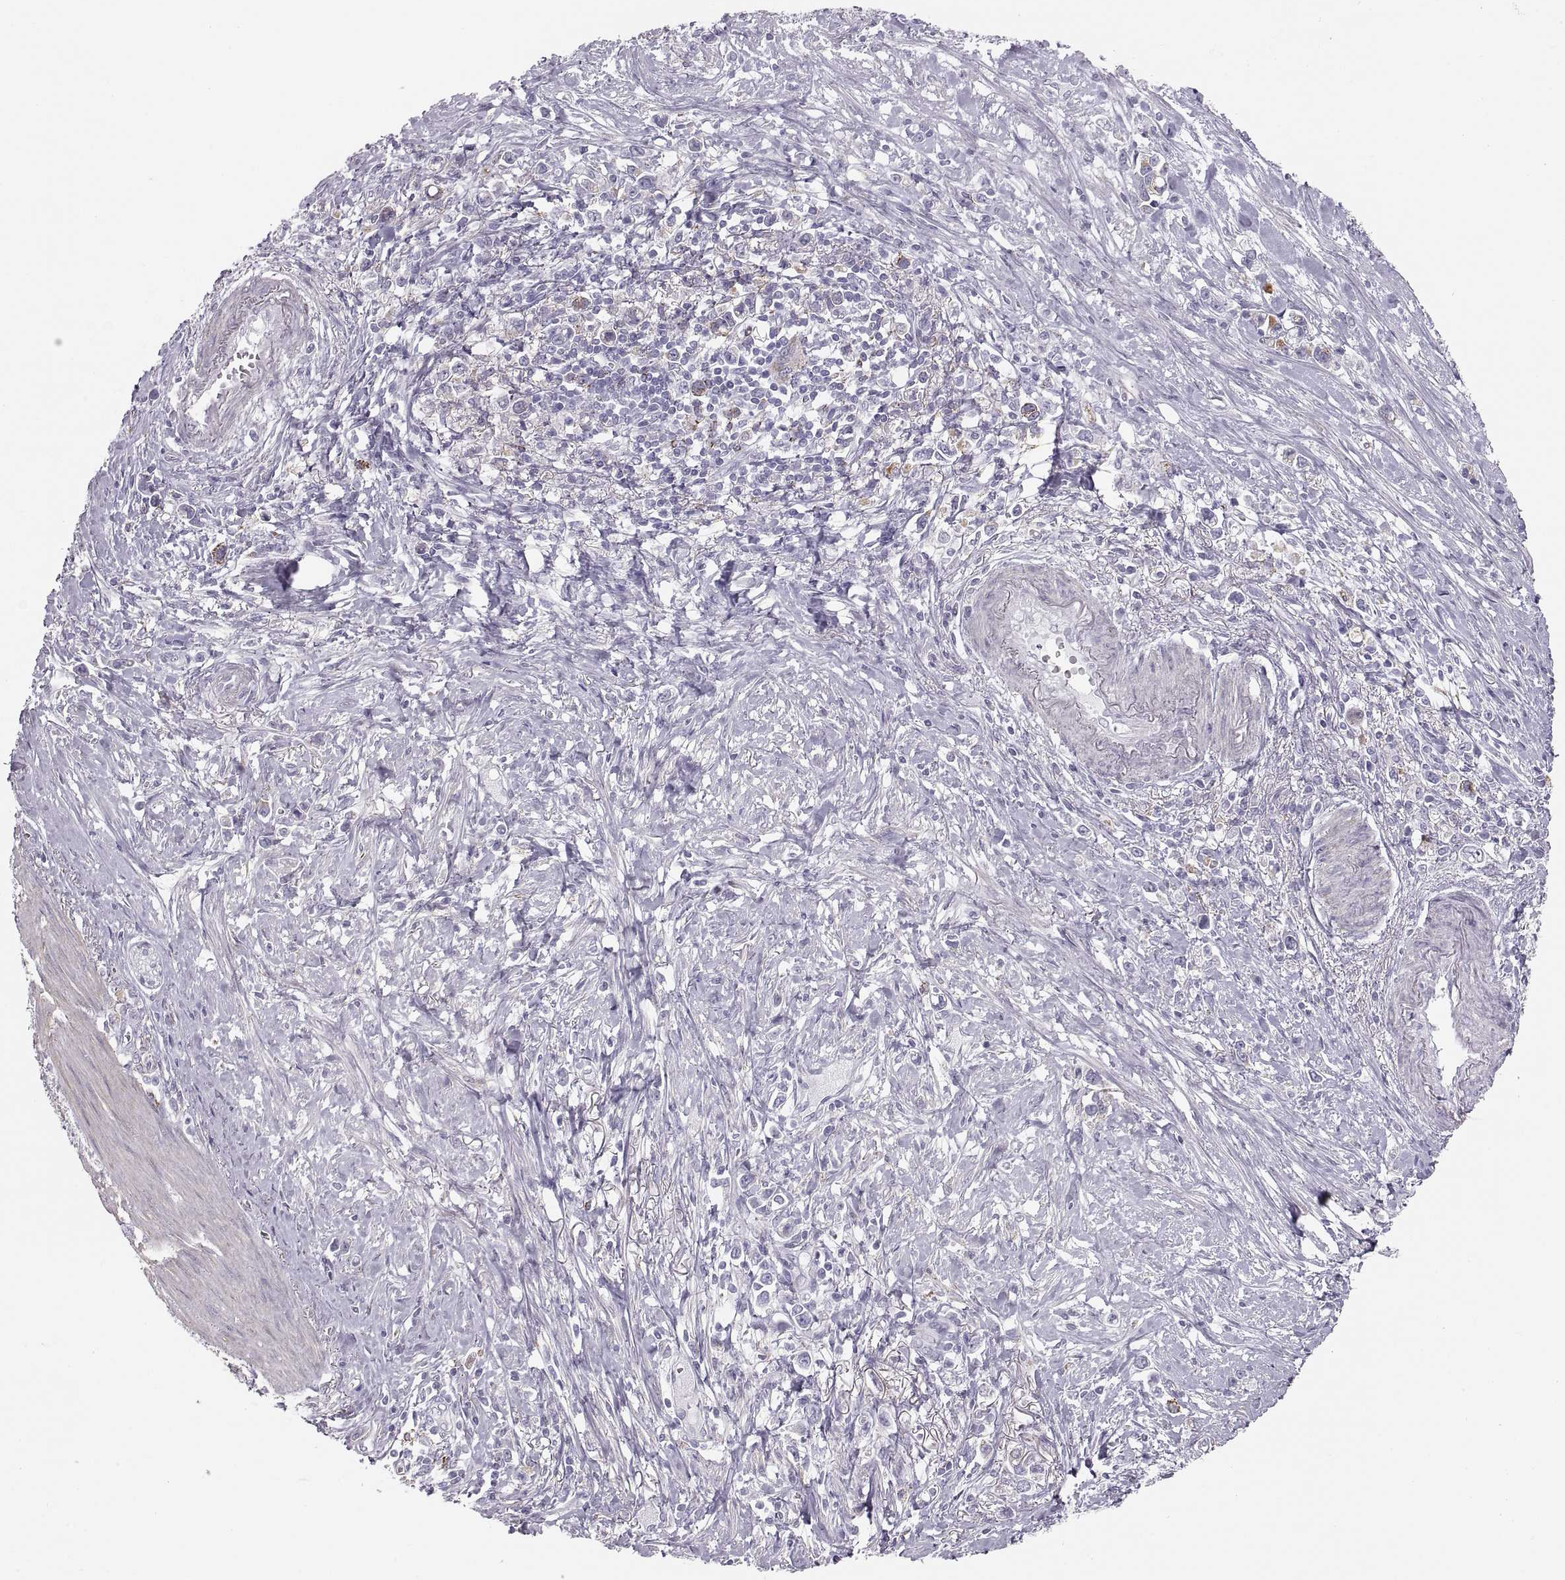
{"staining": {"intensity": "negative", "quantity": "none", "location": "none"}, "tissue": "stomach cancer", "cell_type": "Tumor cells", "image_type": "cancer", "snomed": [{"axis": "morphology", "description": "Adenocarcinoma, NOS"}, {"axis": "topography", "description": "Stomach"}], "caption": "This is a photomicrograph of immunohistochemistry staining of stomach cancer (adenocarcinoma), which shows no positivity in tumor cells. (DAB immunohistochemistry (IHC) with hematoxylin counter stain).", "gene": "COL9A3", "patient": {"sex": "male", "age": 63}}